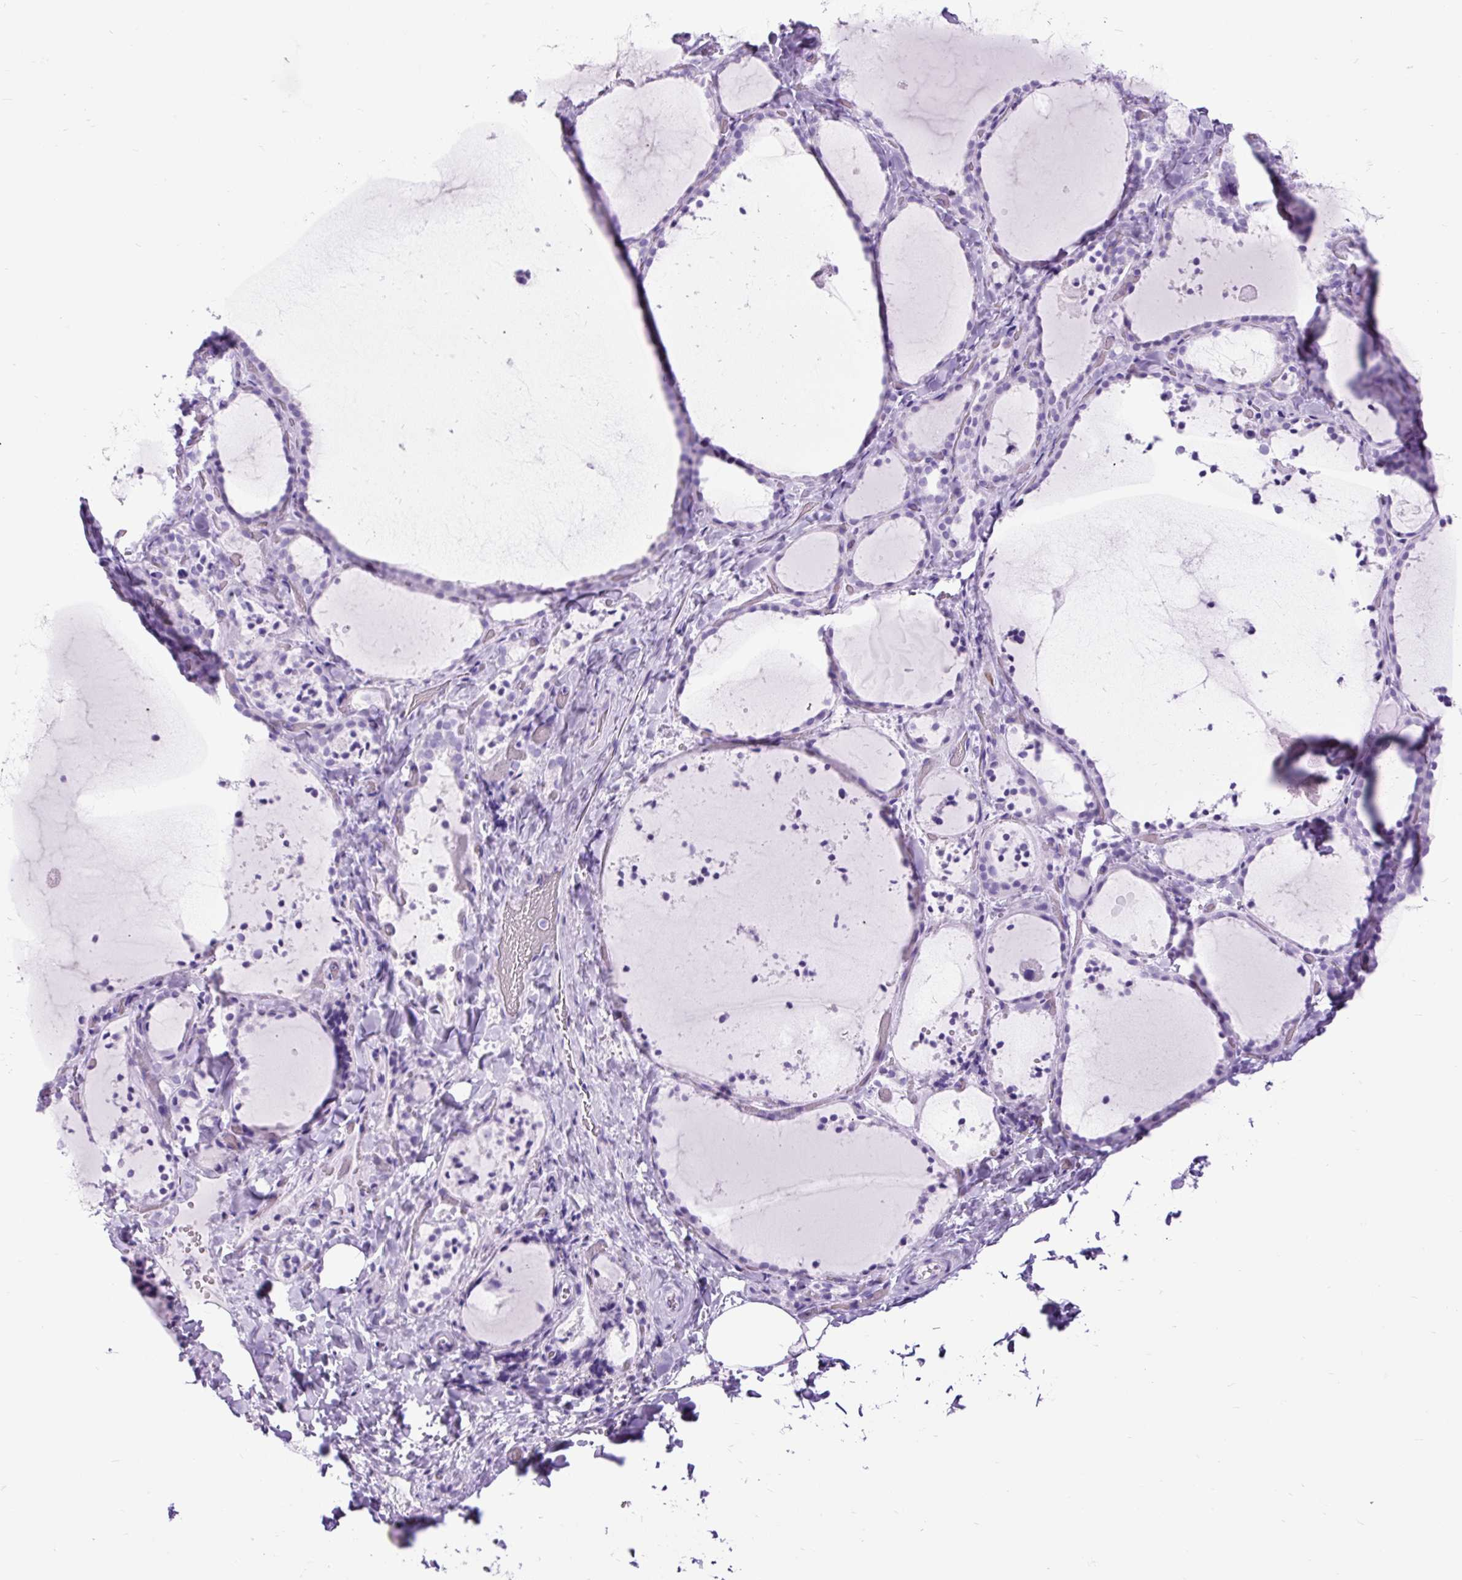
{"staining": {"intensity": "negative", "quantity": "none", "location": "none"}, "tissue": "thyroid gland", "cell_type": "Glandular cells", "image_type": "normal", "snomed": [{"axis": "morphology", "description": "Normal tissue, NOS"}, {"axis": "topography", "description": "Thyroid gland"}], "caption": "Immunohistochemical staining of normal human thyroid gland displays no significant positivity in glandular cells. (Stains: DAB (3,3'-diaminobenzidine) immunohistochemistry (IHC) with hematoxylin counter stain, Microscopy: brightfield microscopy at high magnification).", "gene": "RACGAP1", "patient": {"sex": "female", "age": 22}}